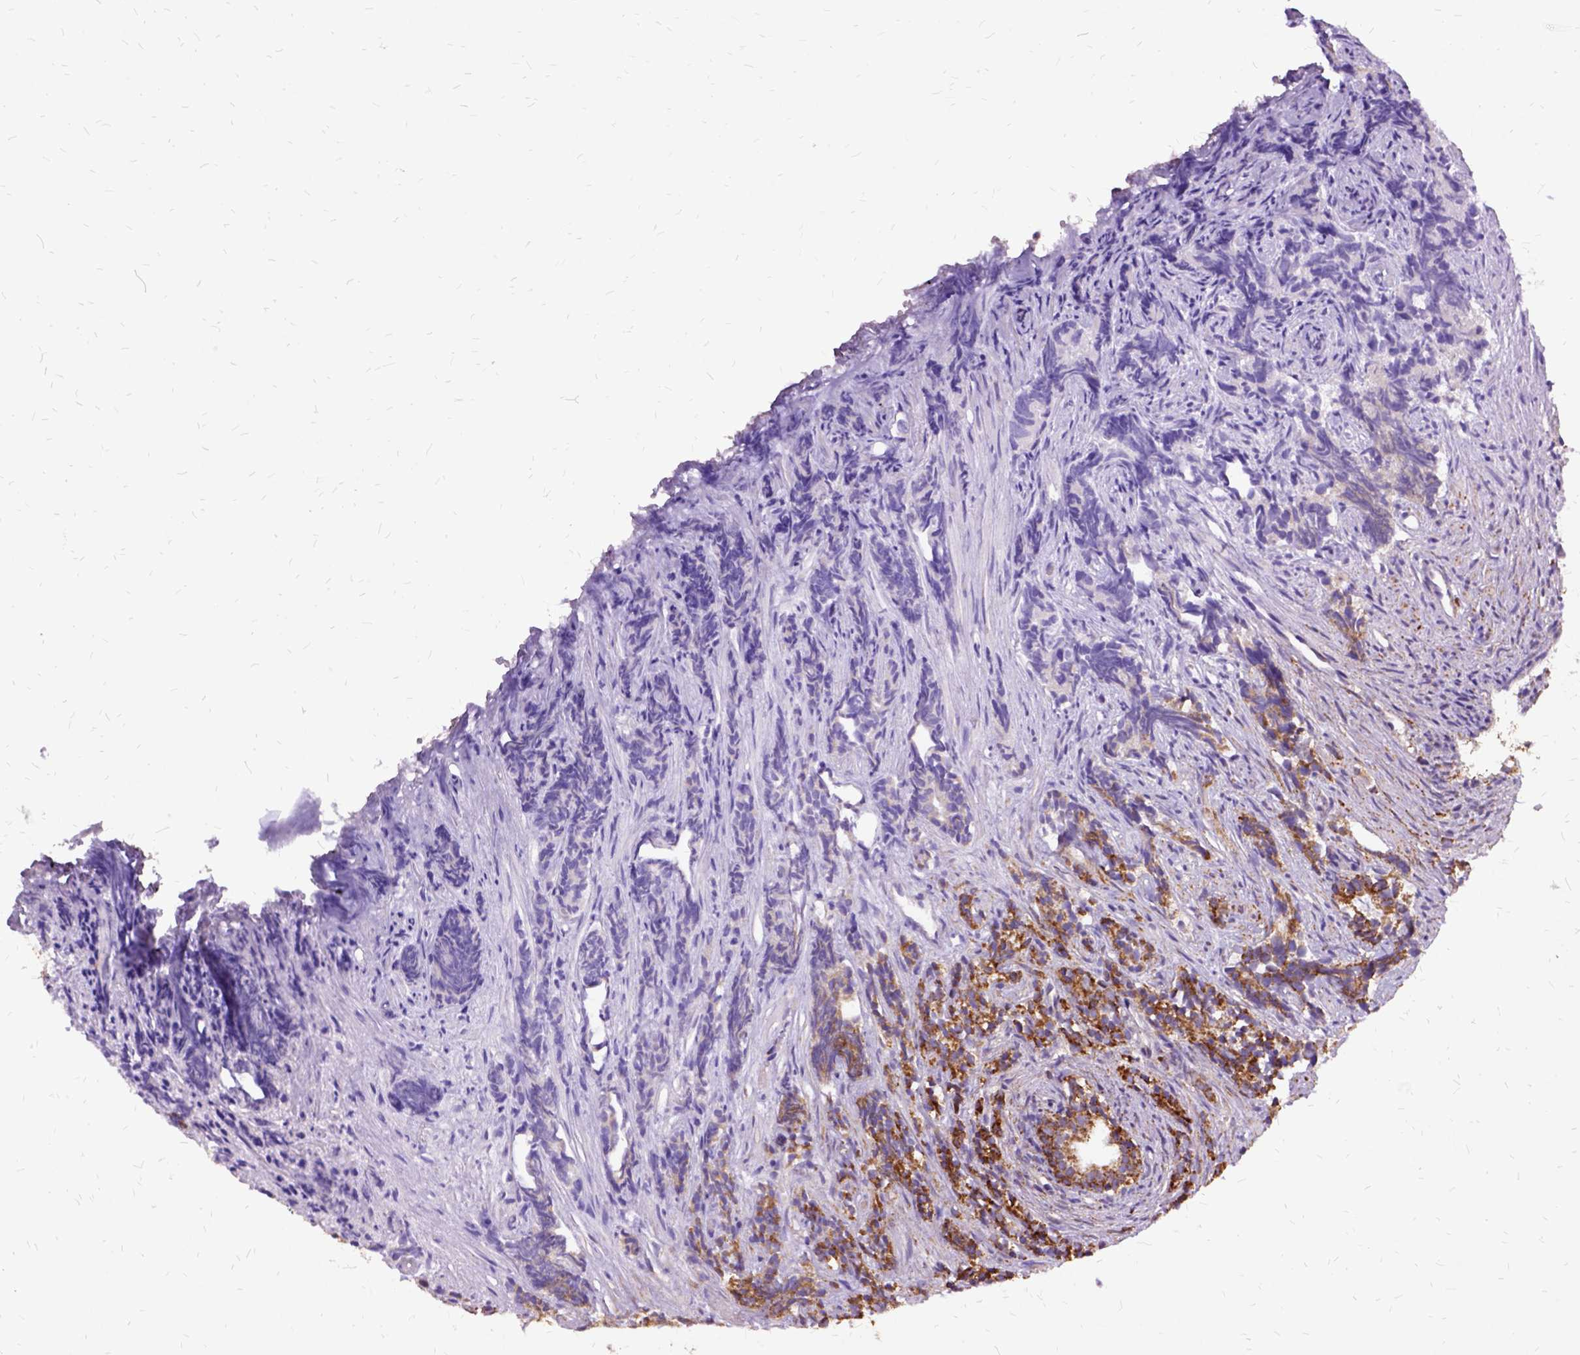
{"staining": {"intensity": "strong", "quantity": ">75%", "location": "cytoplasmic/membranous"}, "tissue": "prostate cancer", "cell_type": "Tumor cells", "image_type": "cancer", "snomed": [{"axis": "morphology", "description": "Adenocarcinoma, High grade"}, {"axis": "topography", "description": "Prostate"}], "caption": "This is an image of IHC staining of prostate adenocarcinoma (high-grade), which shows strong positivity in the cytoplasmic/membranous of tumor cells.", "gene": "OXCT1", "patient": {"sex": "male", "age": 84}}